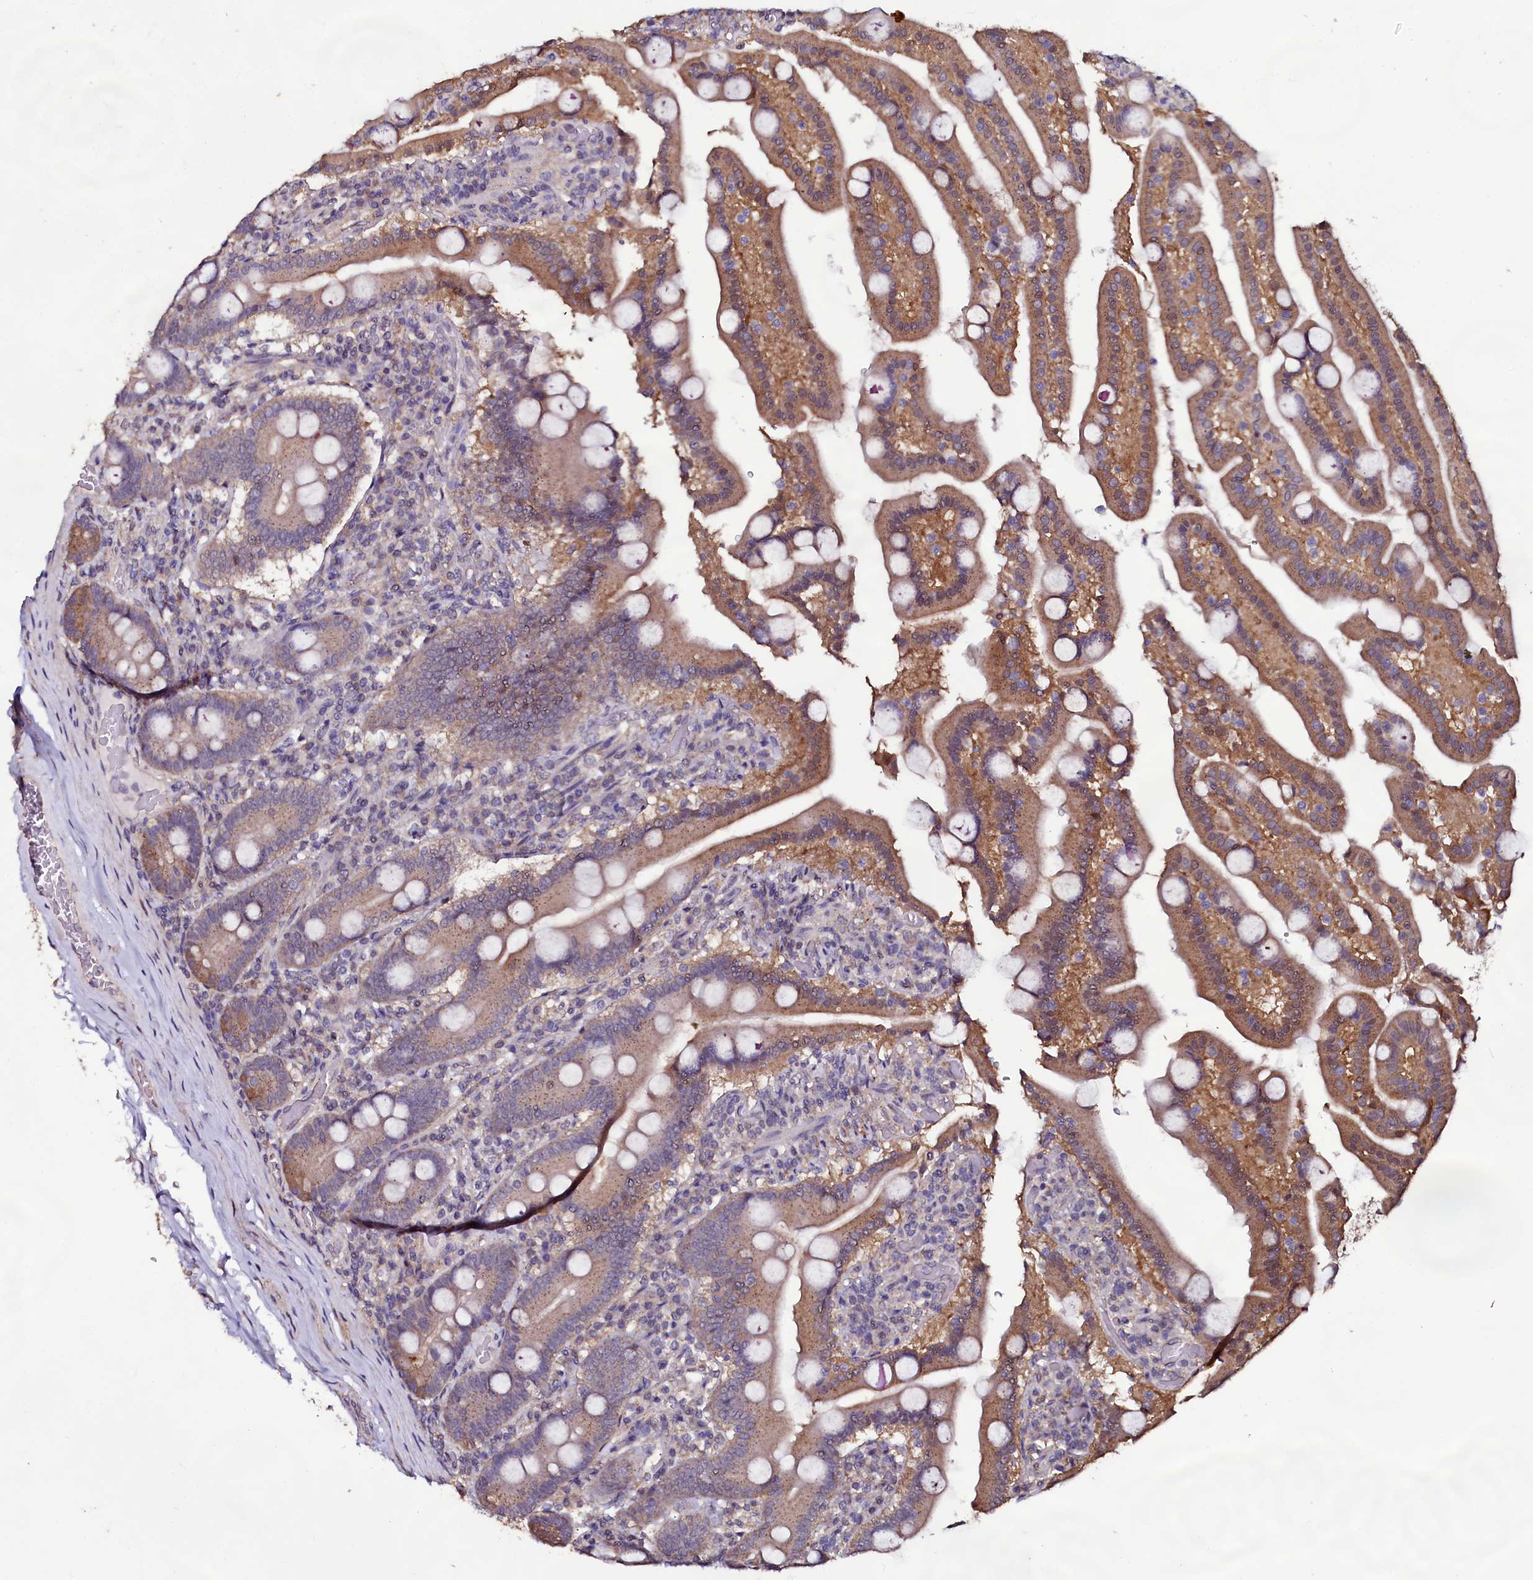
{"staining": {"intensity": "strong", "quantity": "25%-75%", "location": "cytoplasmic/membranous"}, "tissue": "duodenum", "cell_type": "Glandular cells", "image_type": "normal", "snomed": [{"axis": "morphology", "description": "Normal tissue, NOS"}, {"axis": "topography", "description": "Duodenum"}], "caption": "Strong cytoplasmic/membranous protein expression is identified in about 25%-75% of glandular cells in duodenum.", "gene": "USPL1", "patient": {"sex": "male", "age": 55}}